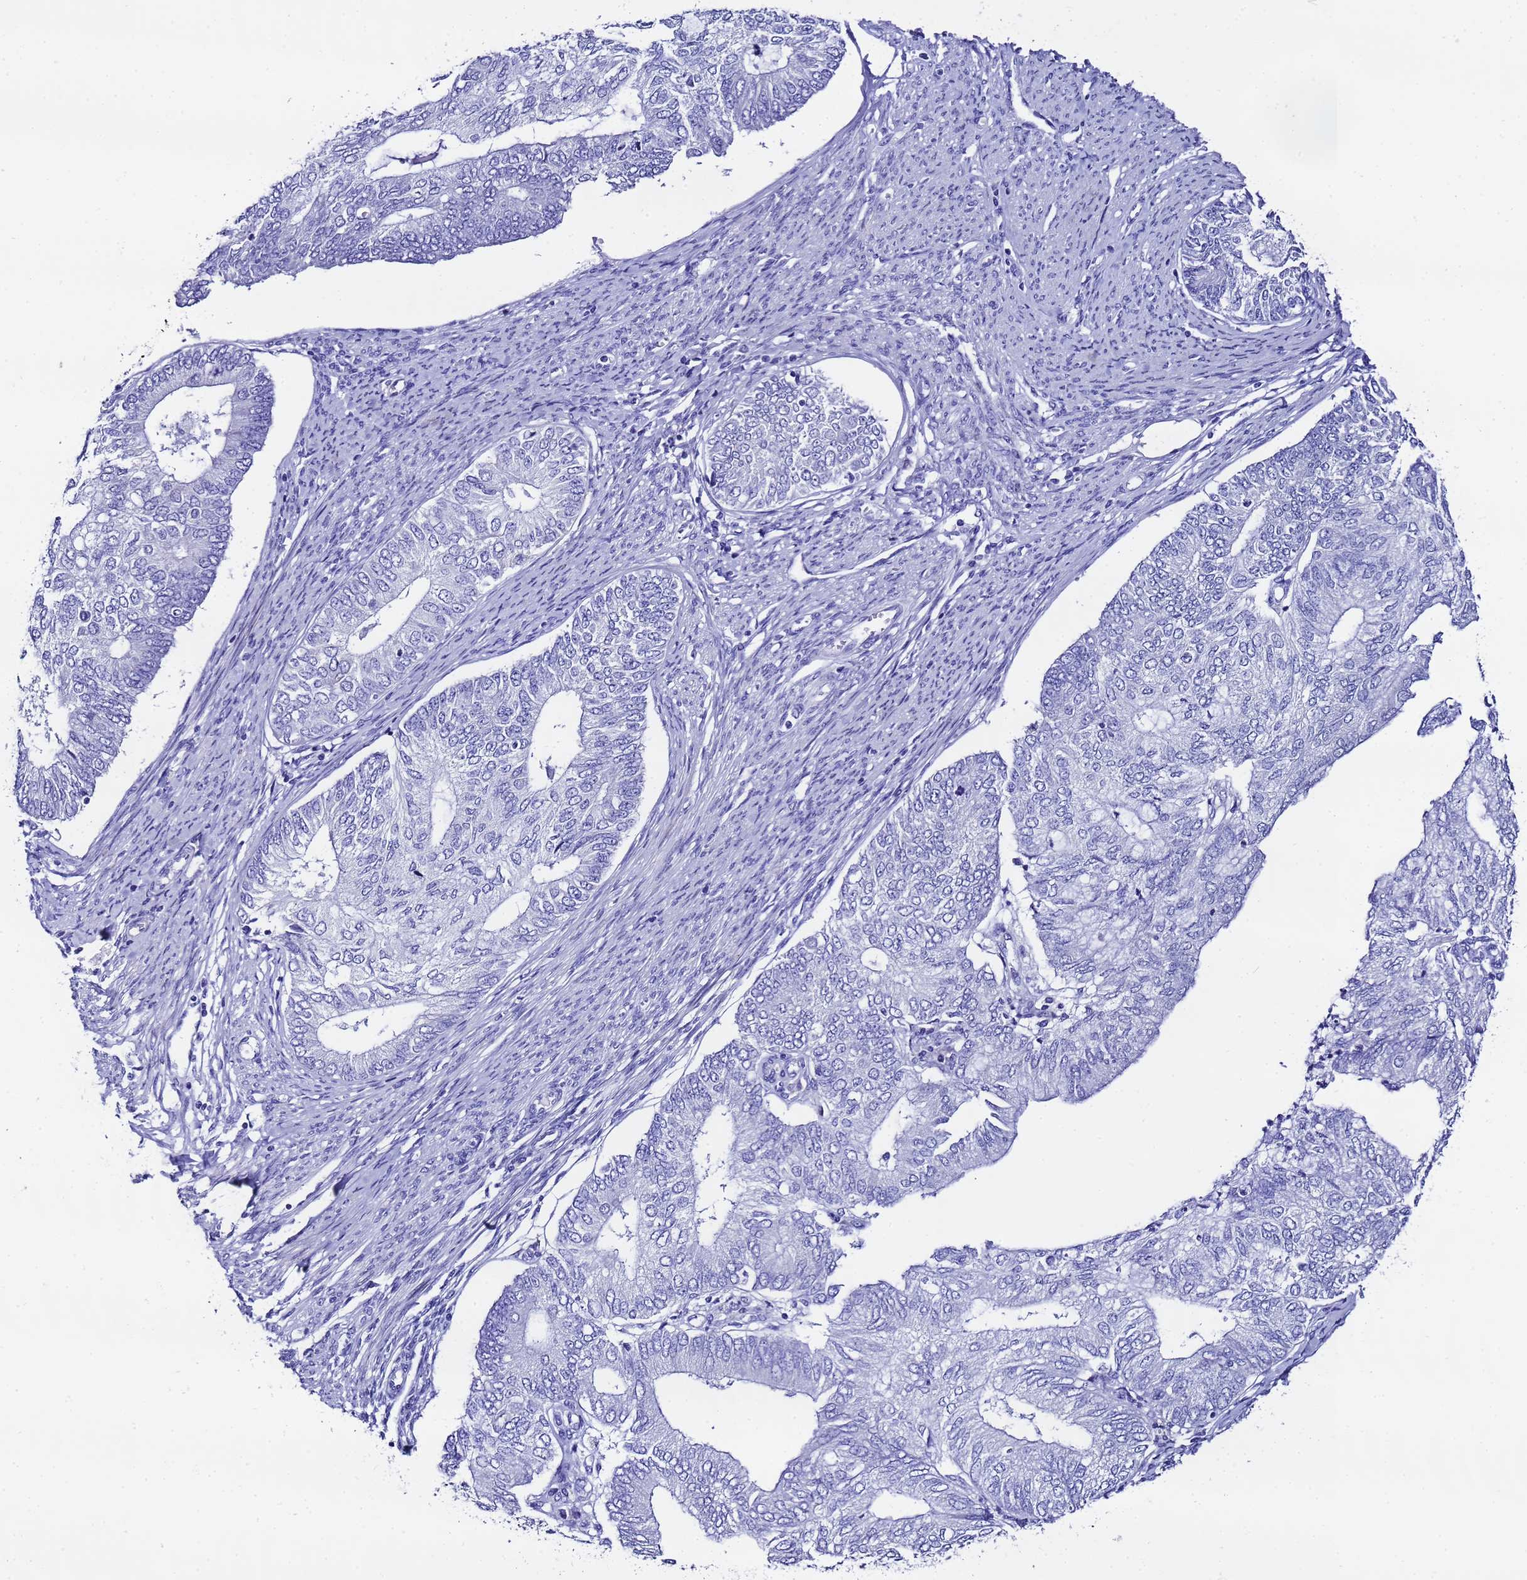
{"staining": {"intensity": "negative", "quantity": "none", "location": "none"}, "tissue": "endometrial cancer", "cell_type": "Tumor cells", "image_type": "cancer", "snomed": [{"axis": "morphology", "description": "Adenocarcinoma, NOS"}, {"axis": "topography", "description": "Endometrium"}], "caption": "This is a histopathology image of immunohistochemistry staining of endometrial adenocarcinoma, which shows no positivity in tumor cells. (Immunohistochemistry, brightfield microscopy, high magnification).", "gene": "UGT2B10", "patient": {"sex": "female", "age": 68}}